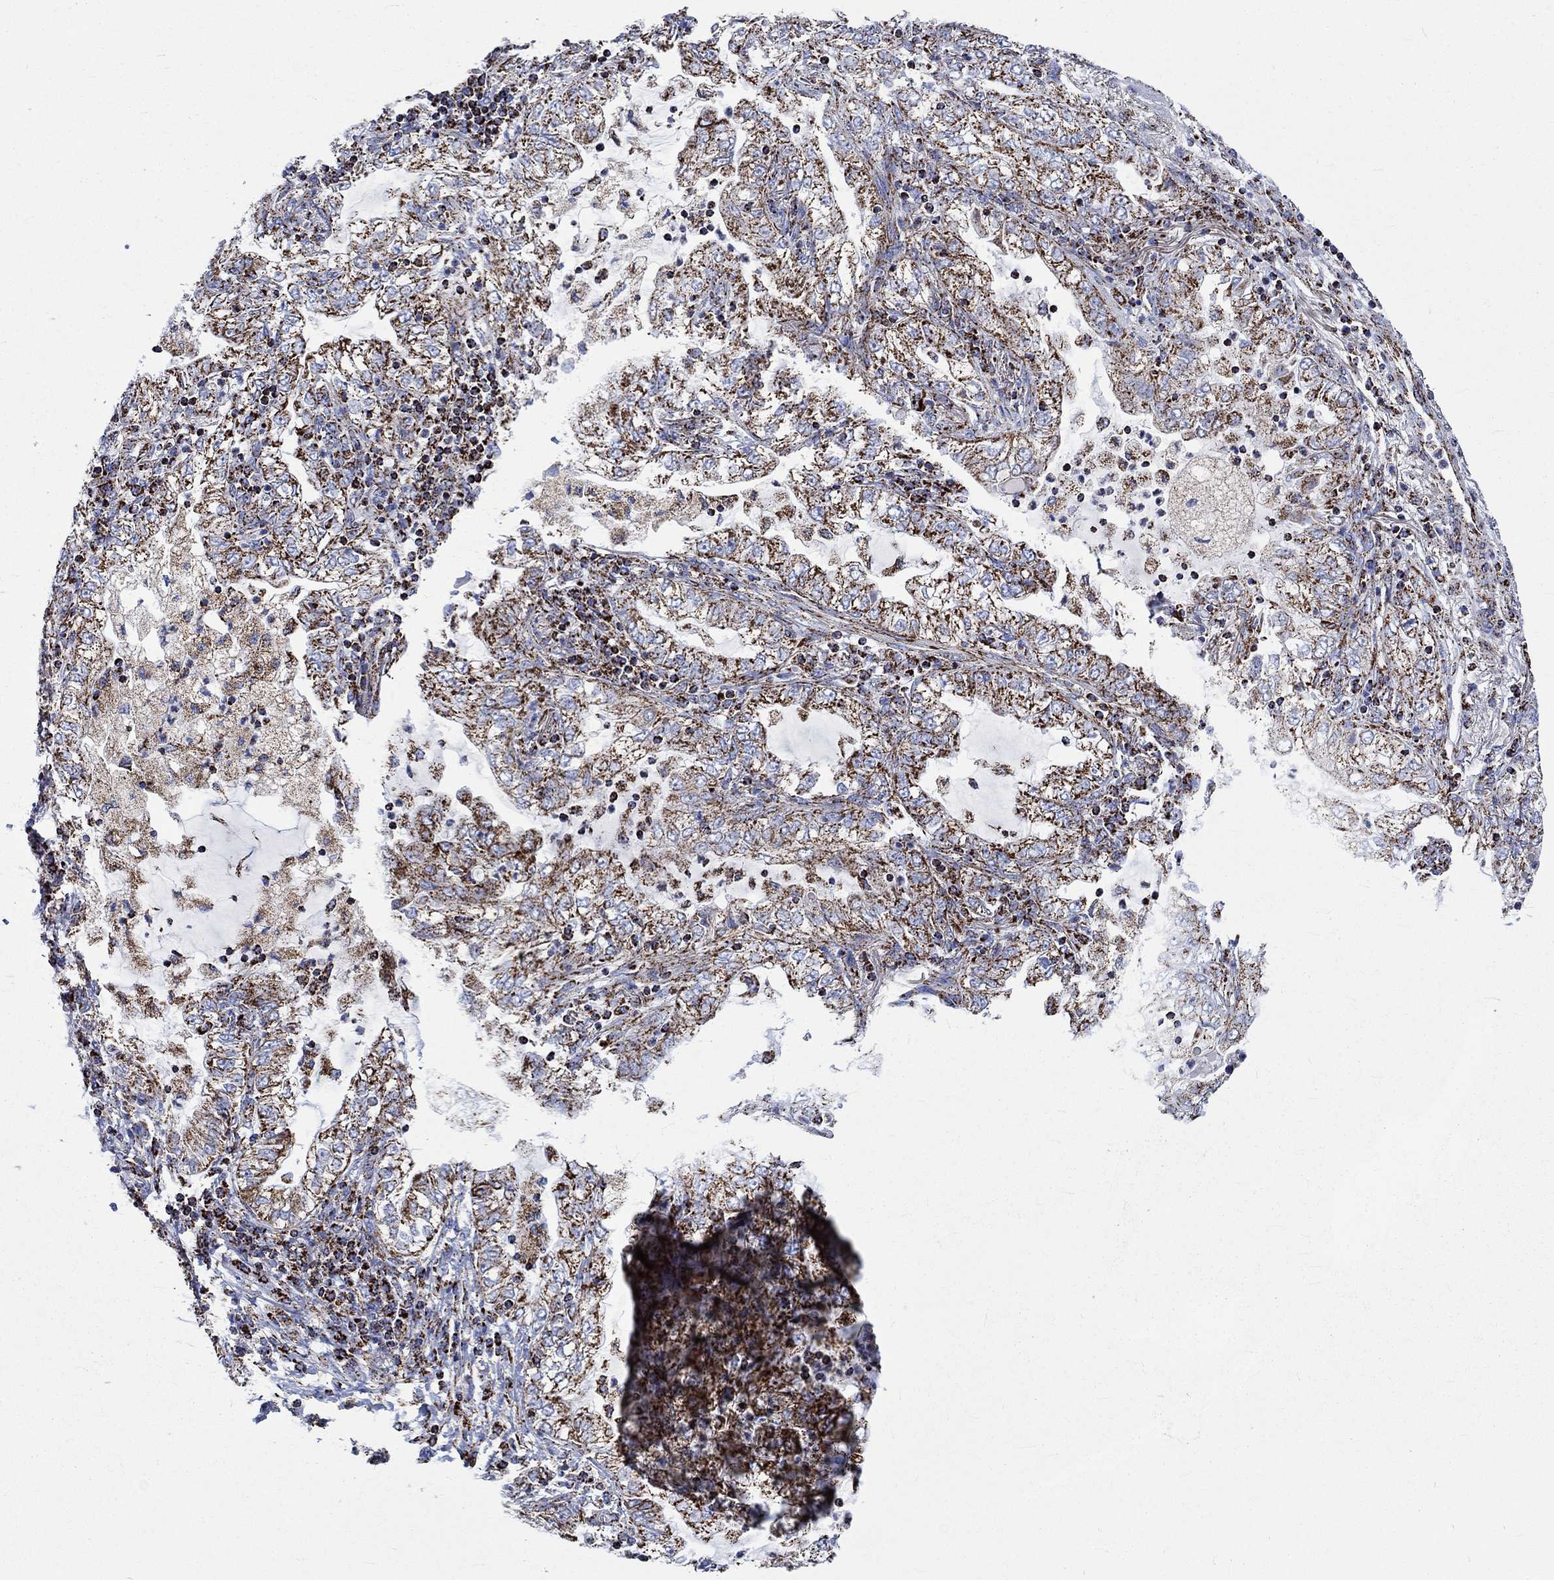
{"staining": {"intensity": "strong", "quantity": ">75%", "location": "cytoplasmic/membranous"}, "tissue": "lung cancer", "cell_type": "Tumor cells", "image_type": "cancer", "snomed": [{"axis": "morphology", "description": "Adenocarcinoma, NOS"}, {"axis": "topography", "description": "Lung"}], "caption": "A histopathology image showing strong cytoplasmic/membranous positivity in approximately >75% of tumor cells in adenocarcinoma (lung), as visualized by brown immunohistochemical staining.", "gene": "RCE1", "patient": {"sex": "female", "age": 73}}